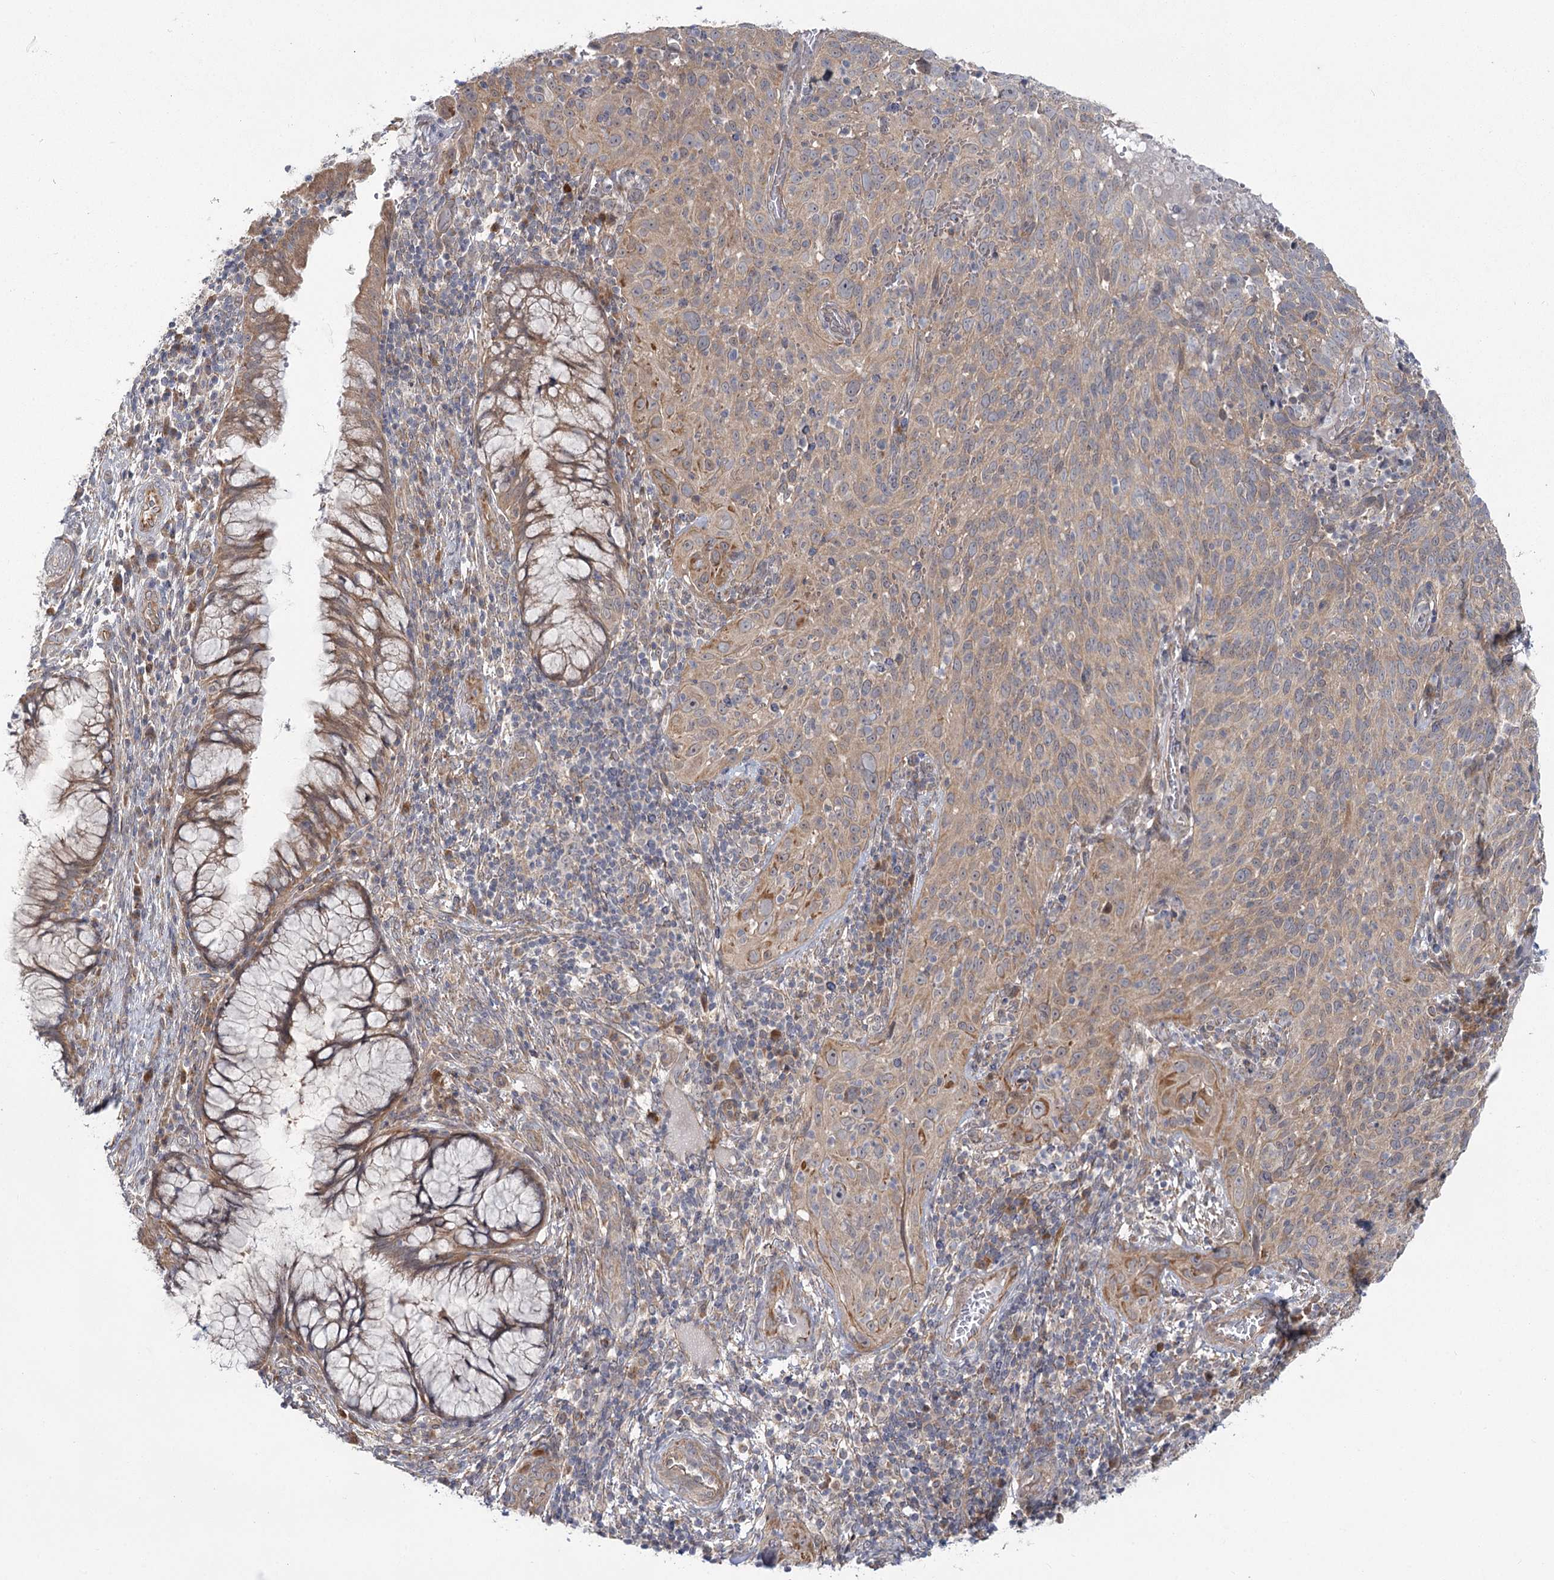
{"staining": {"intensity": "weak", "quantity": "25%-75%", "location": "cytoplasmic/membranous"}, "tissue": "cervical cancer", "cell_type": "Tumor cells", "image_type": "cancer", "snomed": [{"axis": "morphology", "description": "Squamous cell carcinoma, NOS"}, {"axis": "topography", "description": "Cervix"}], "caption": "The image reveals immunohistochemical staining of cervical cancer (squamous cell carcinoma). There is weak cytoplasmic/membranous staining is appreciated in about 25%-75% of tumor cells. (Stains: DAB in brown, nuclei in blue, Microscopy: brightfield microscopy at high magnification).", "gene": "TBC1D9B", "patient": {"sex": "female", "age": 31}}